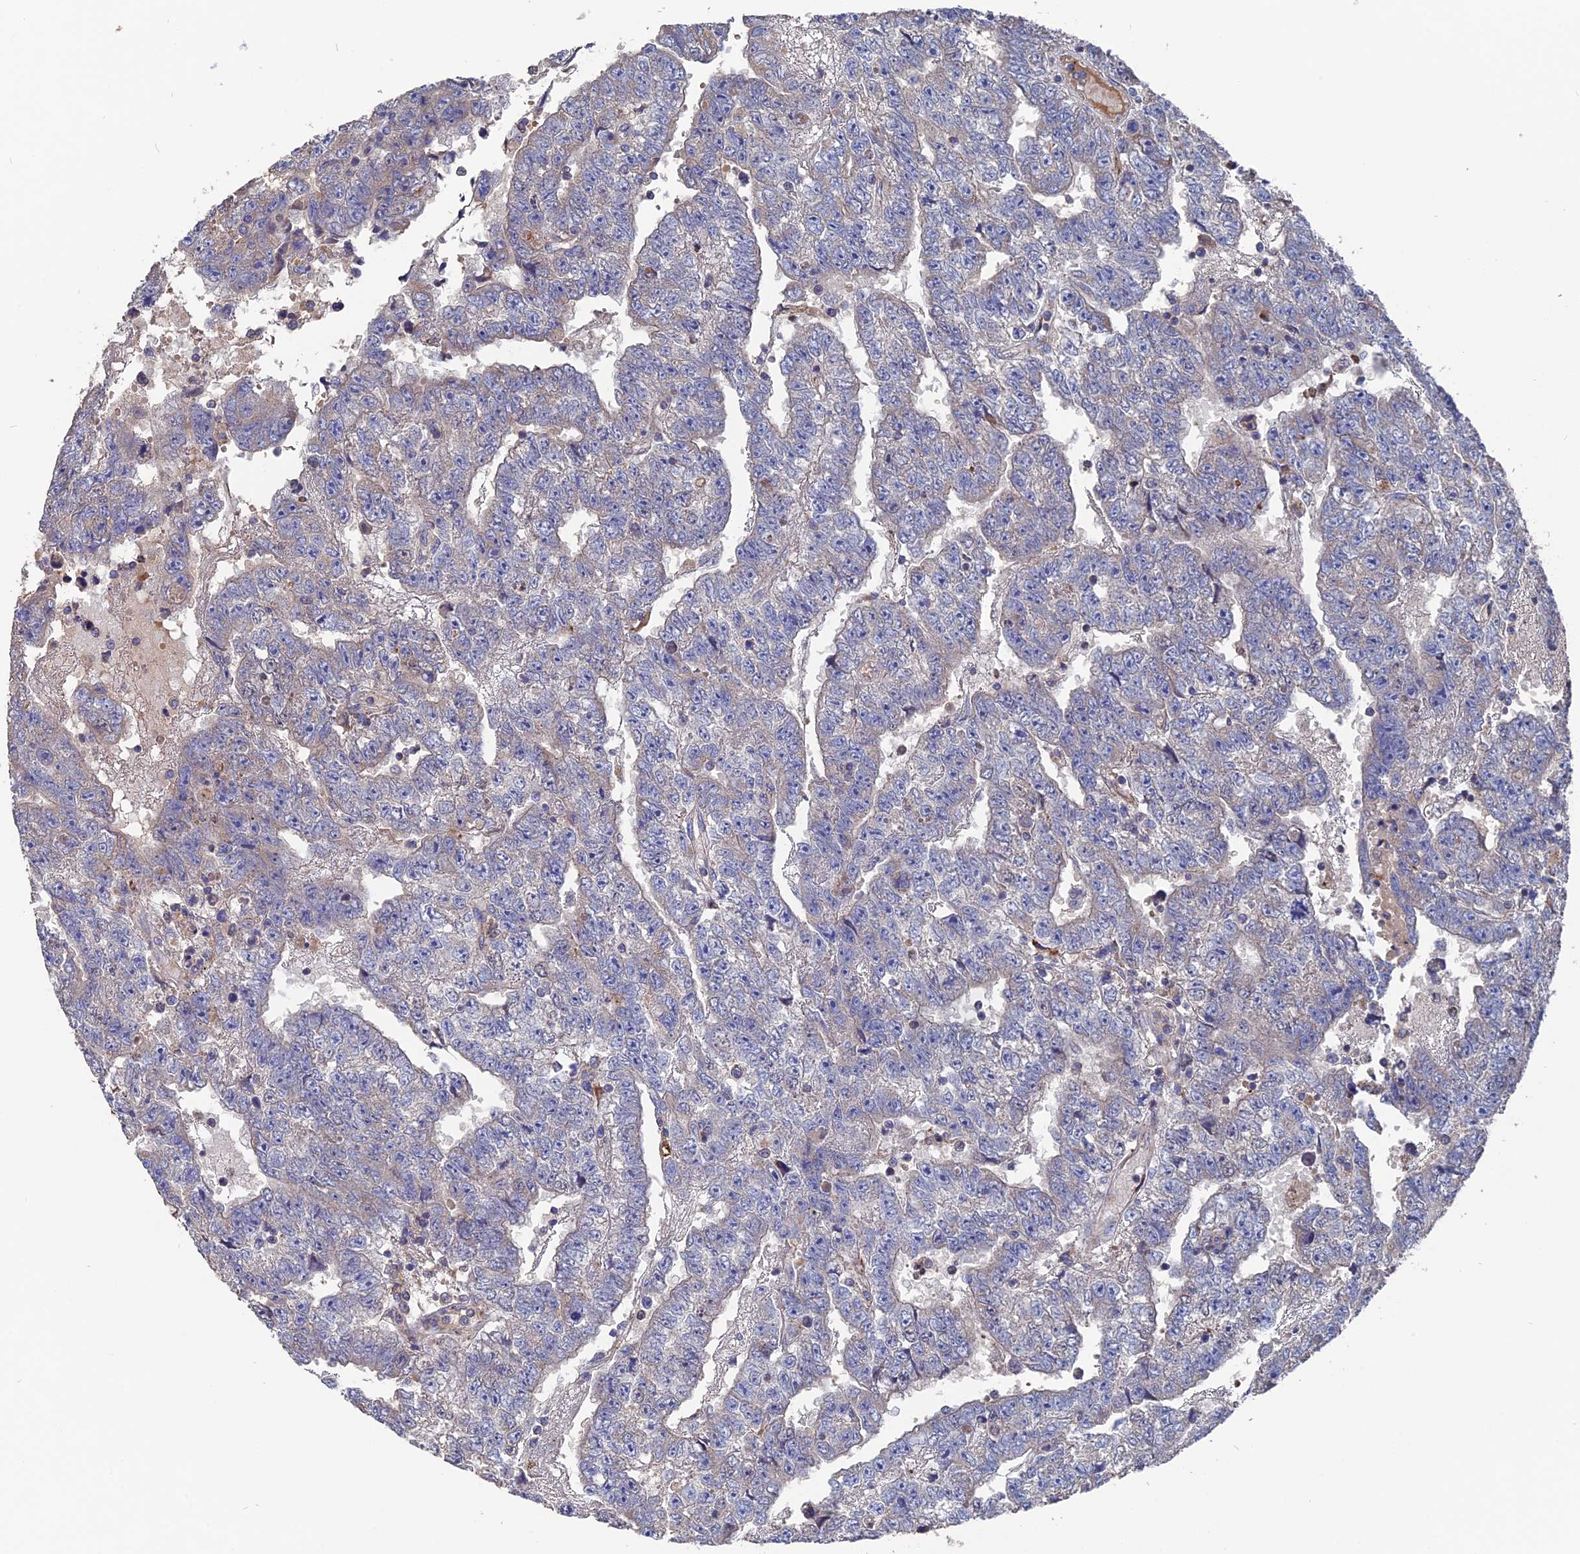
{"staining": {"intensity": "negative", "quantity": "none", "location": "none"}, "tissue": "testis cancer", "cell_type": "Tumor cells", "image_type": "cancer", "snomed": [{"axis": "morphology", "description": "Carcinoma, Embryonal, NOS"}, {"axis": "topography", "description": "Testis"}], "caption": "Immunohistochemical staining of testis embryonal carcinoma displays no significant staining in tumor cells.", "gene": "TGFA", "patient": {"sex": "male", "age": 25}}